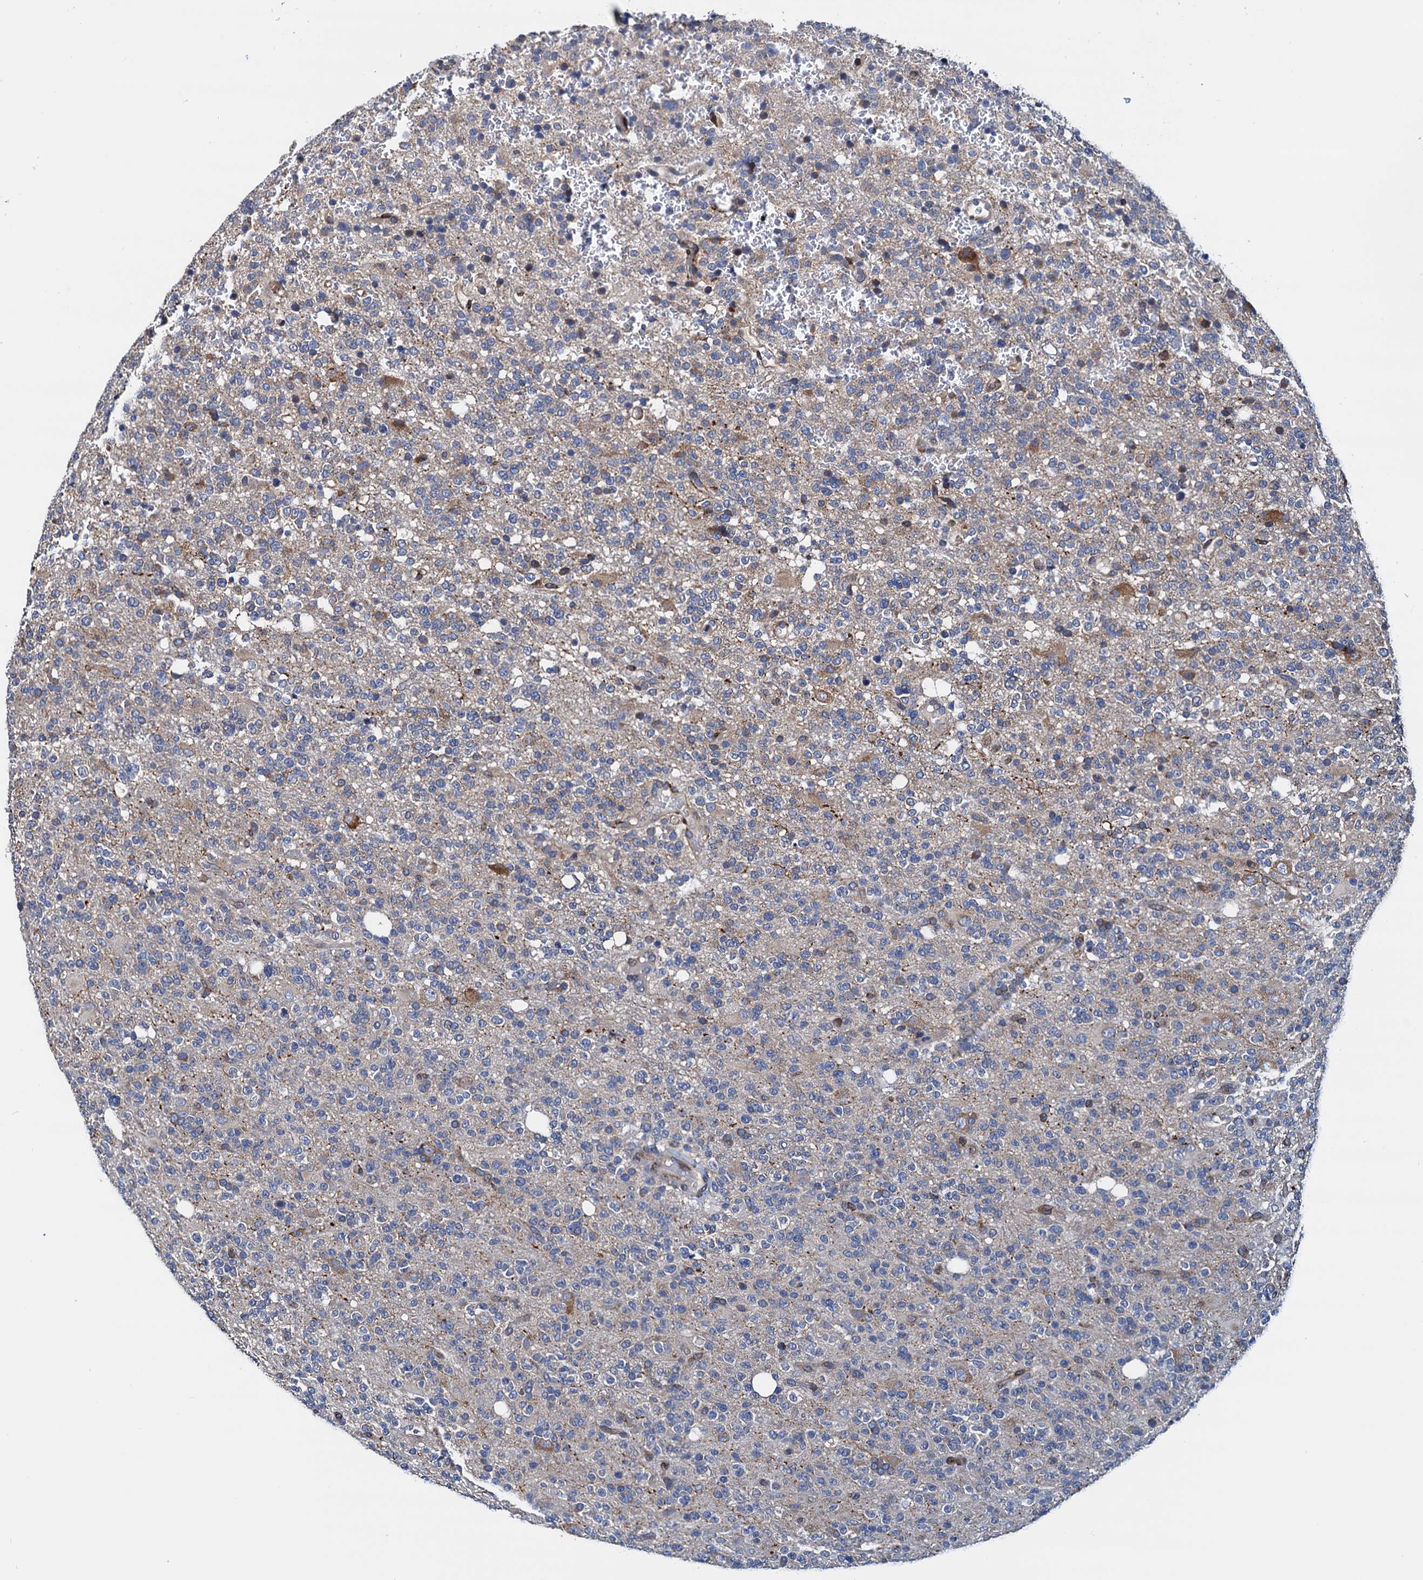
{"staining": {"intensity": "negative", "quantity": "none", "location": "none"}, "tissue": "glioma", "cell_type": "Tumor cells", "image_type": "cancer", "snomed": [{"axis": "morphology", "description": "Glioma, malignant, High grade"}, {"axis": "topography", "description": "Brain"}], "caption": "A micrograph of glioma stained for a protein exhibits no brown staining in tumor cells. (DAB immunohistochemistry (IHC) visualized using brightfield microscopy, high magnification).", "gene": "RASSF9", "patient": {"sex": "female", "age": 62}}